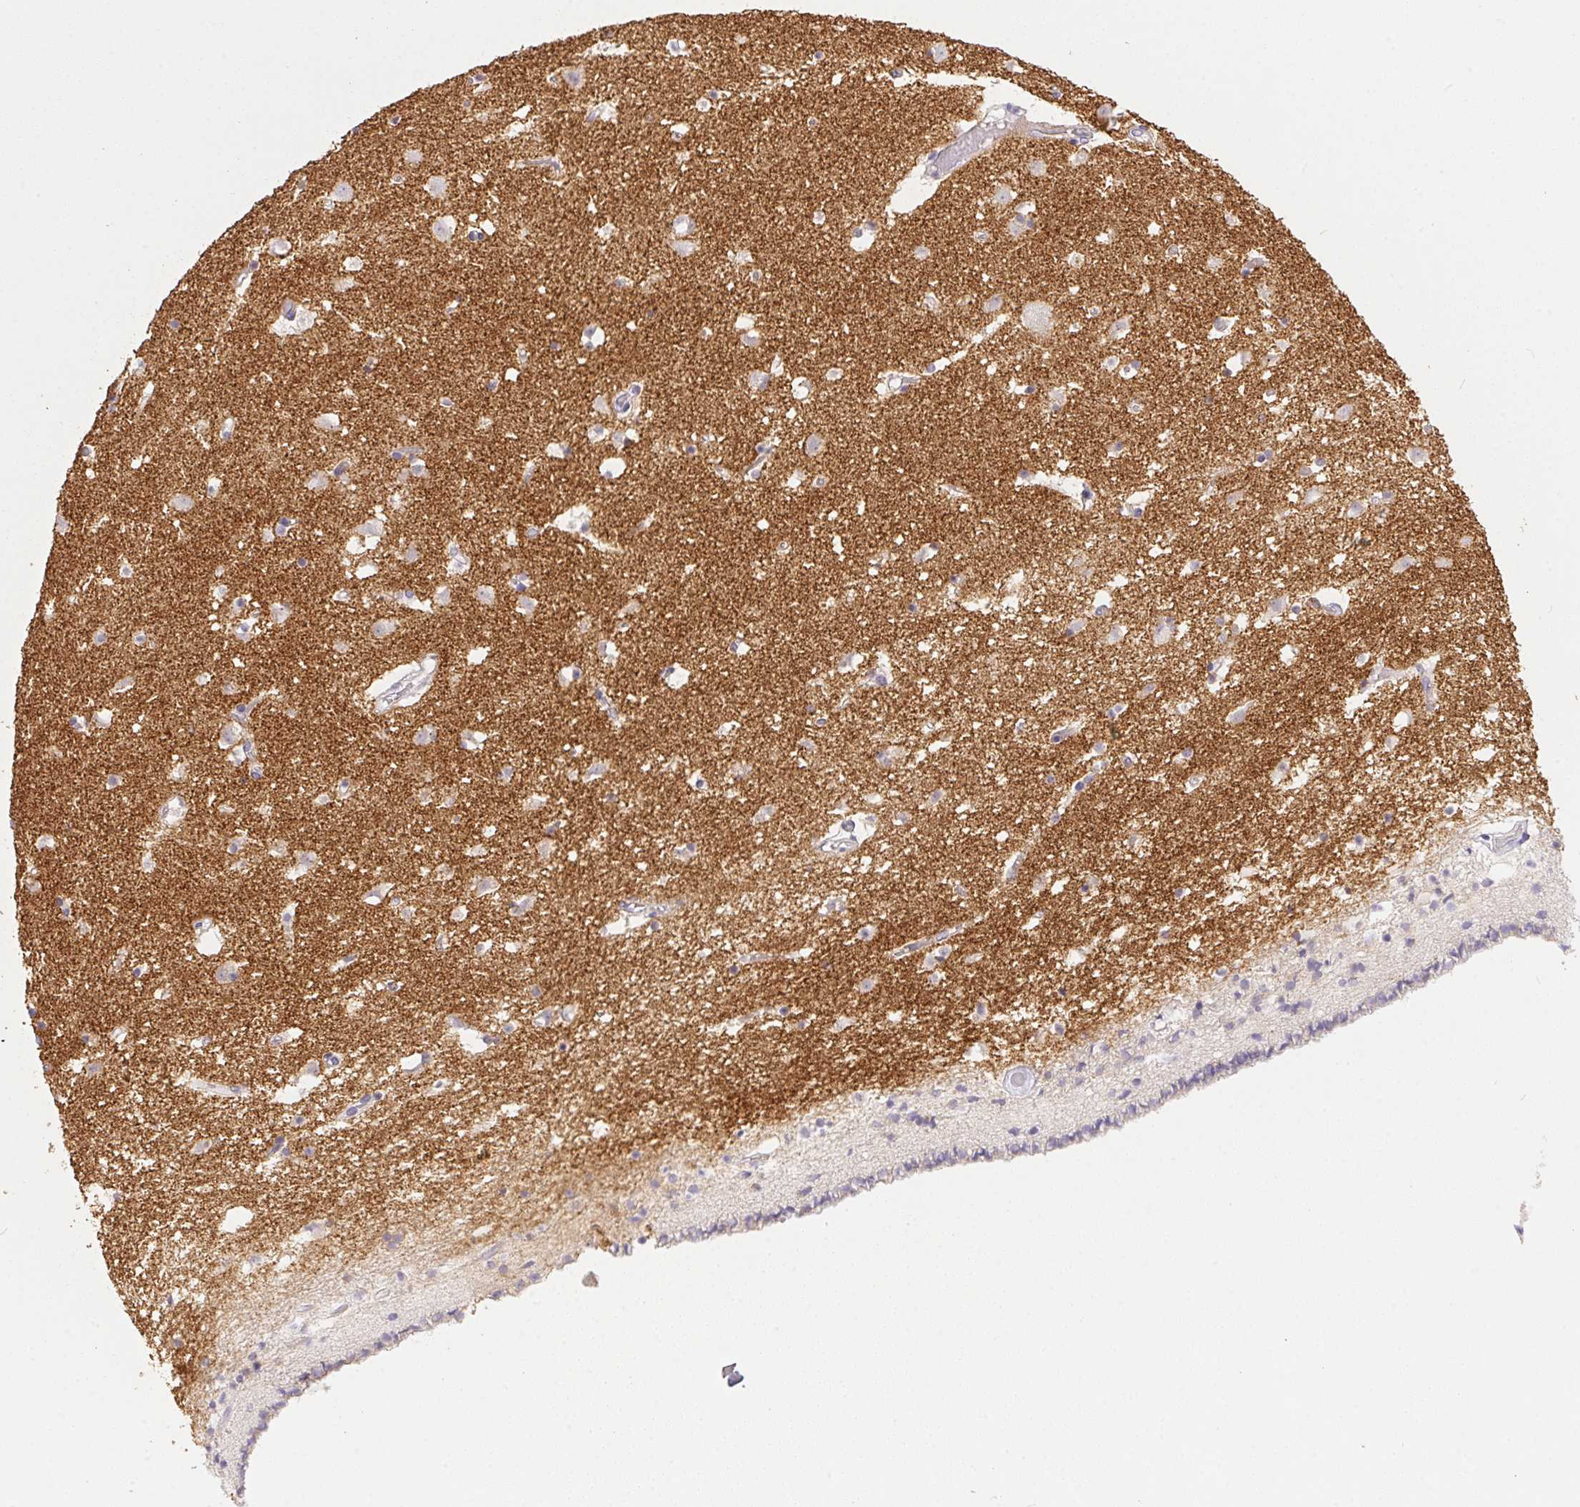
{"staining": {"intensity": "negative", "quantity": "none", "location": "none"}, "tissue": "caudate", "cell_type": "Glial cells", "image_type": "normal", "snomed": [{"axis": "morphology", "description": "Normal tissue, NOS"}, {"axis": "topography", "description": "Lateral ventricle wall"}], "caption": "Caudate stained for a protein using immunohistochemistry (IHC) displays no positivity glial cells.", "gene": "SLC17A7", "patient": {"sex": "female", "age": 42}}